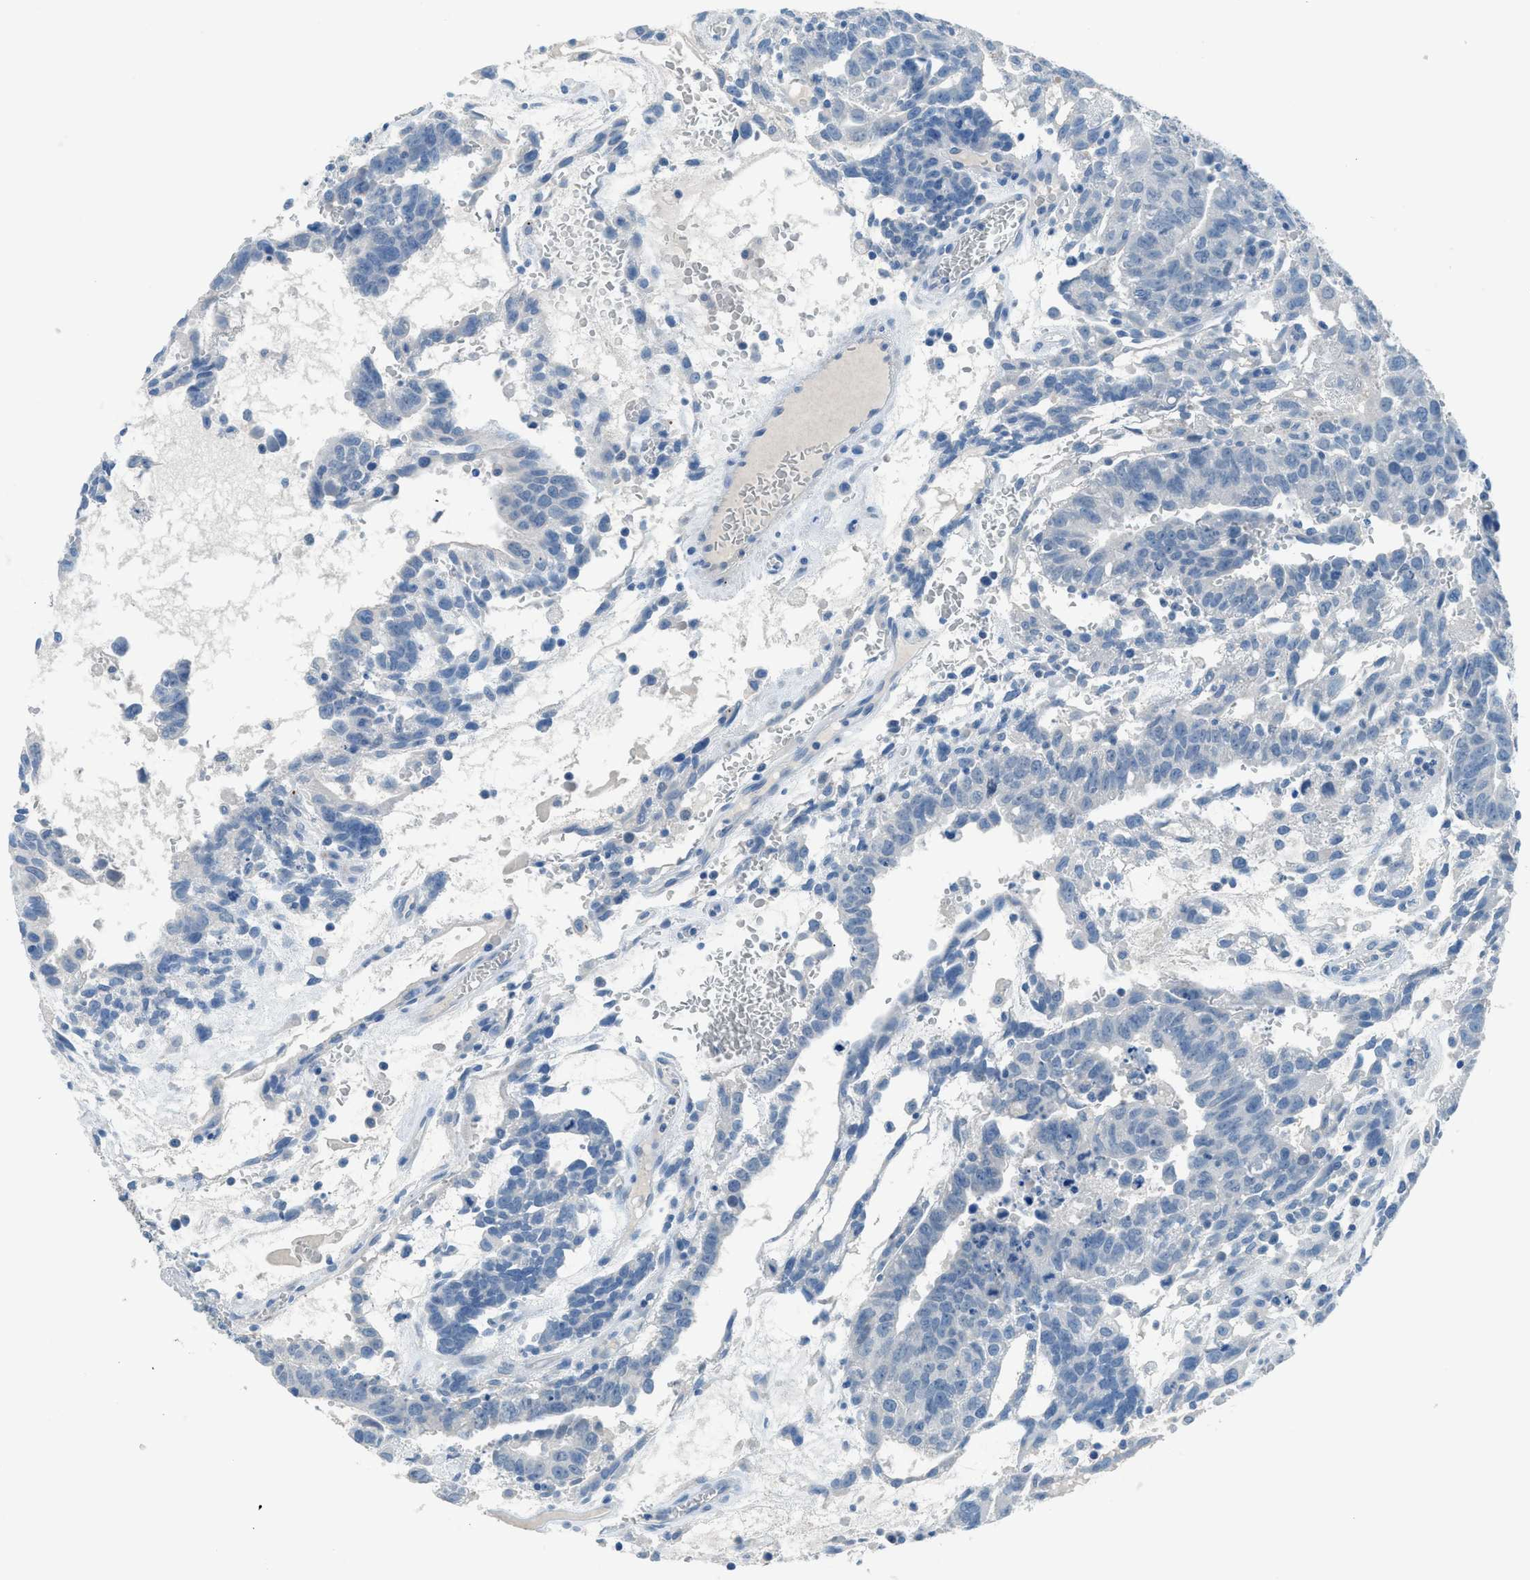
{"staining": {"intensity": "negative", "quantity": "none", "location": "none"}, "tissue": "testis cancer", "cell_type": "Tumor cells", "image_type": "cancer", "snomed": [{"axis": "morphology", "description": "Seminoma, NOS"}, {"axis": "morphology", "description": "Carcinoma, Embryonal, NOS"}, {"axis": "topography", "description": "Testis"}], "caption": "There is no significant staining in tumor cells of testis cancer (seminoma).", "gene": "ACAN", "patient": {"sex": "male", "age": 52}}